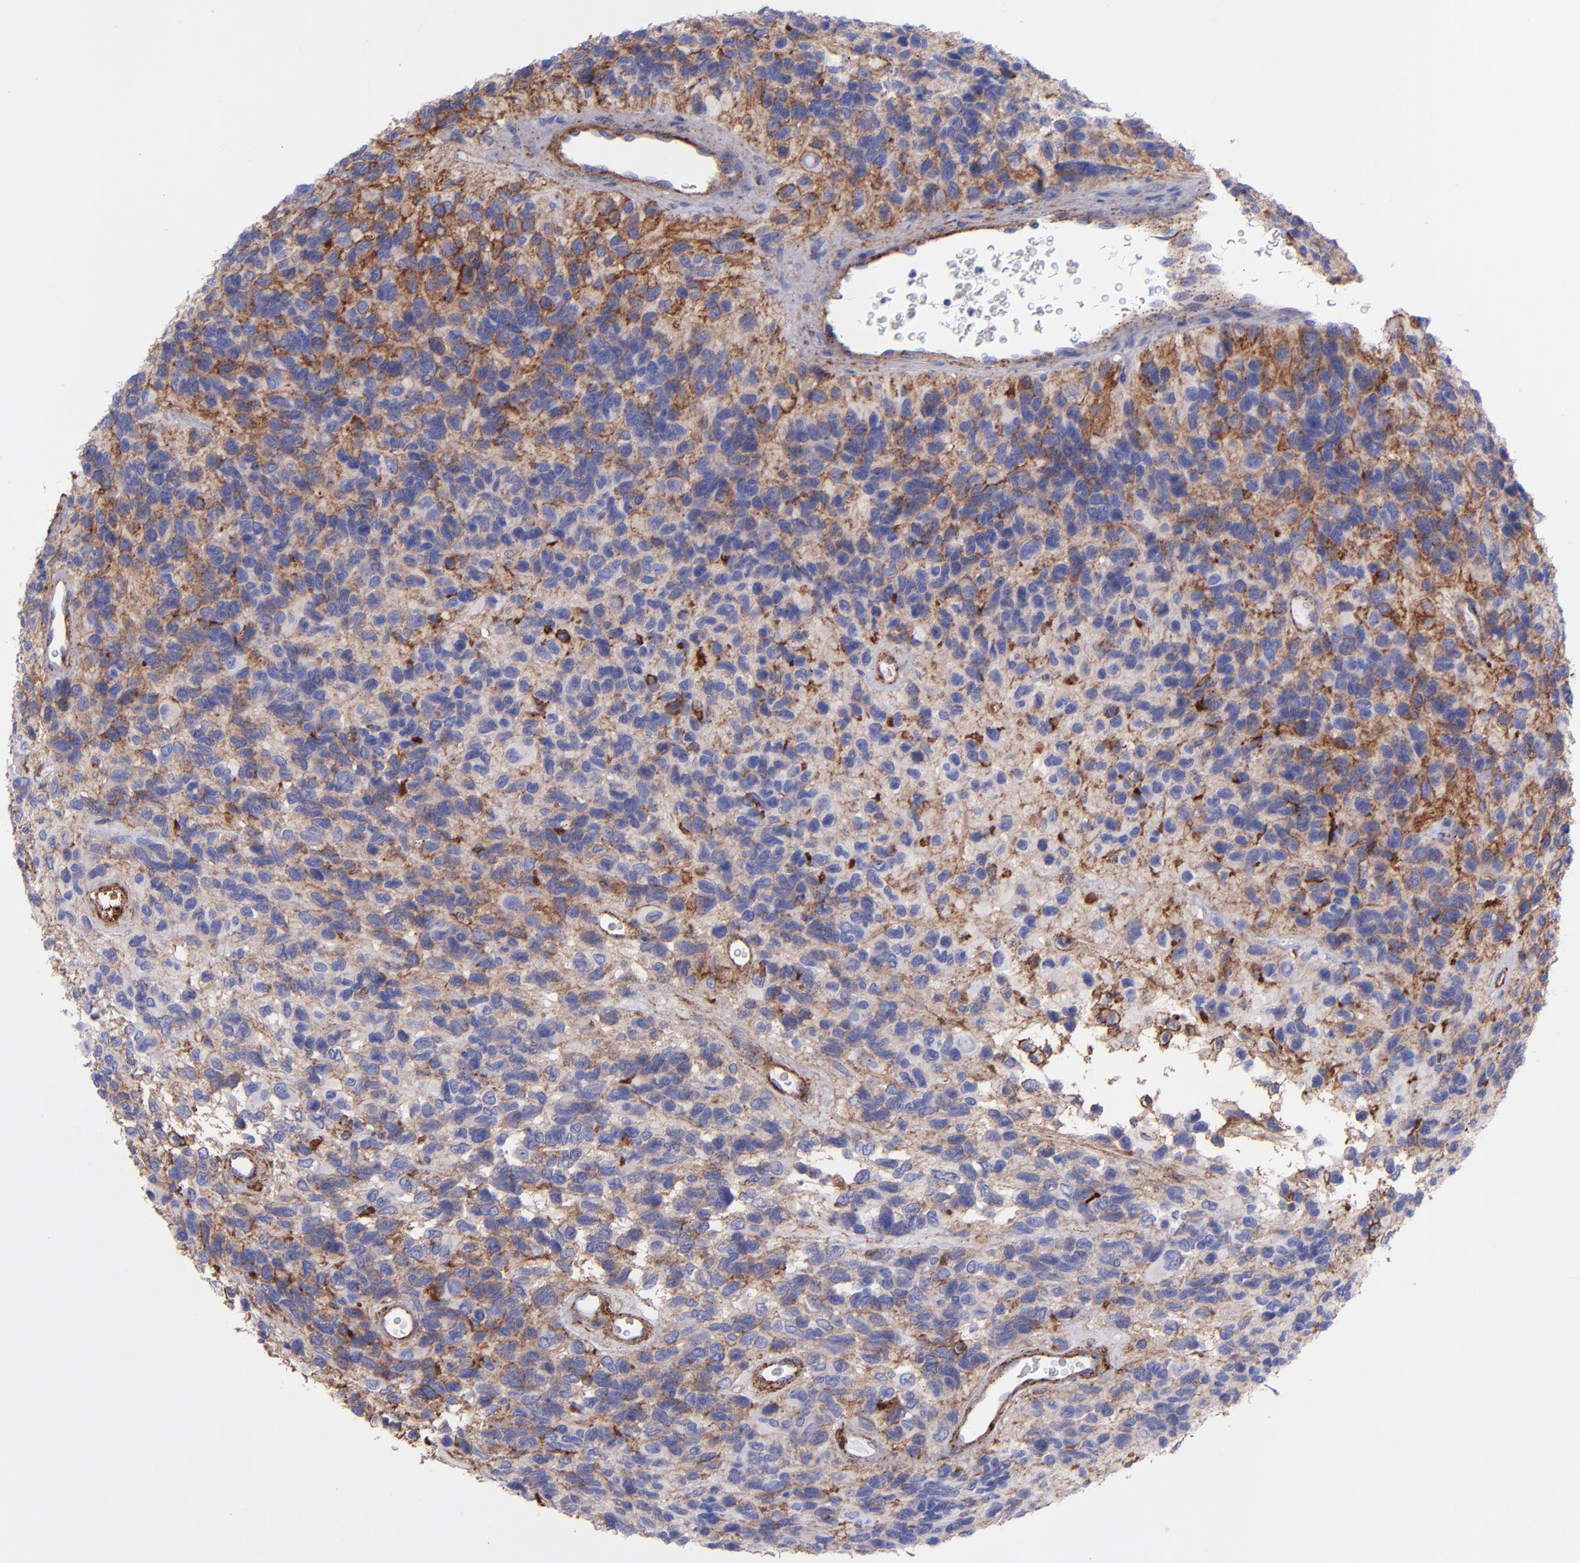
{"staining": {"intensity": "moderate", "quantity": "25%-75%", "location": "cytoplasmic/membranous"}, "tissue": "glioma", "cell_type": "Tumor cells", "image_type": "cancer", "snomed": [{"axis": "morphology", "description": "Glioma, malignant, High grade"}, {"axis": "topography", "description": "Brain"}], "caption": "Immunohistochemistry (DAB (3,3'-diaminobenzidine)) staining of malignant glioma (high-grade) exhibits moderate cytoplasmic/membranous protein positivity in approximately 25%-75% of tumor cells. The staining was performed using DAB to visualize the protein expression in brown, while the nuclei were stained in blue with hematoxylin (Magnification: 20x).", "gene": "ITGAV", "patient": {"sex": "male", "age": 77}}